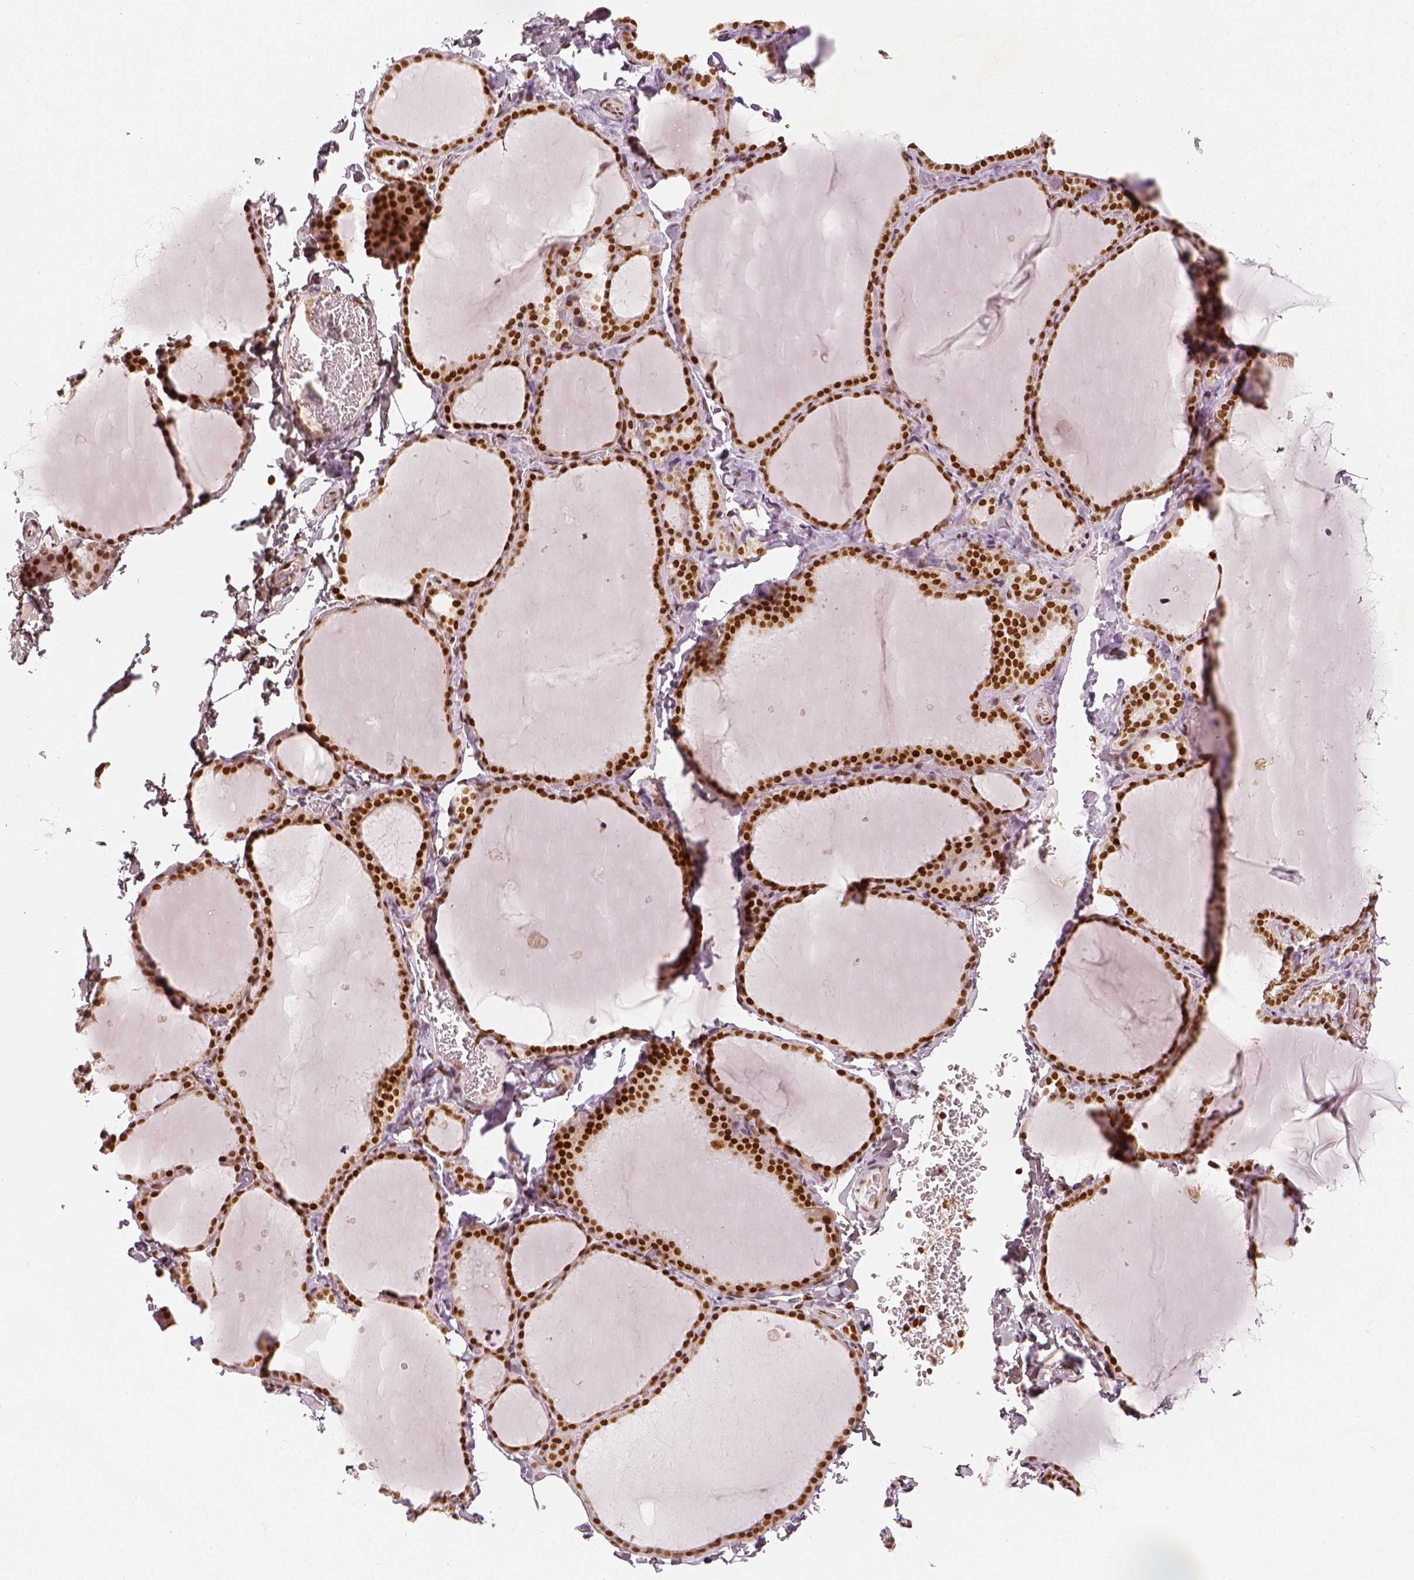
{"staining": {"intensity": "strong", "quantity": ">75%", "location": "nuclear"}, "tissue": "thyroid gland", "cell_type": "Glandular cells", "image_type": "normal", "snomed": [{"axis": "morphology", "description": "Normal tissue, NOS"}, {"axis": "topography", "description": "Thyroid gland"}], "caption": "DAB immunohistochemical staining of benign human thyroid gland shows strong nuclear protein positivity in about >75% of glandular cells.", "gene": "KDM5B", "patient": {"sex": "female", "age": 22}}